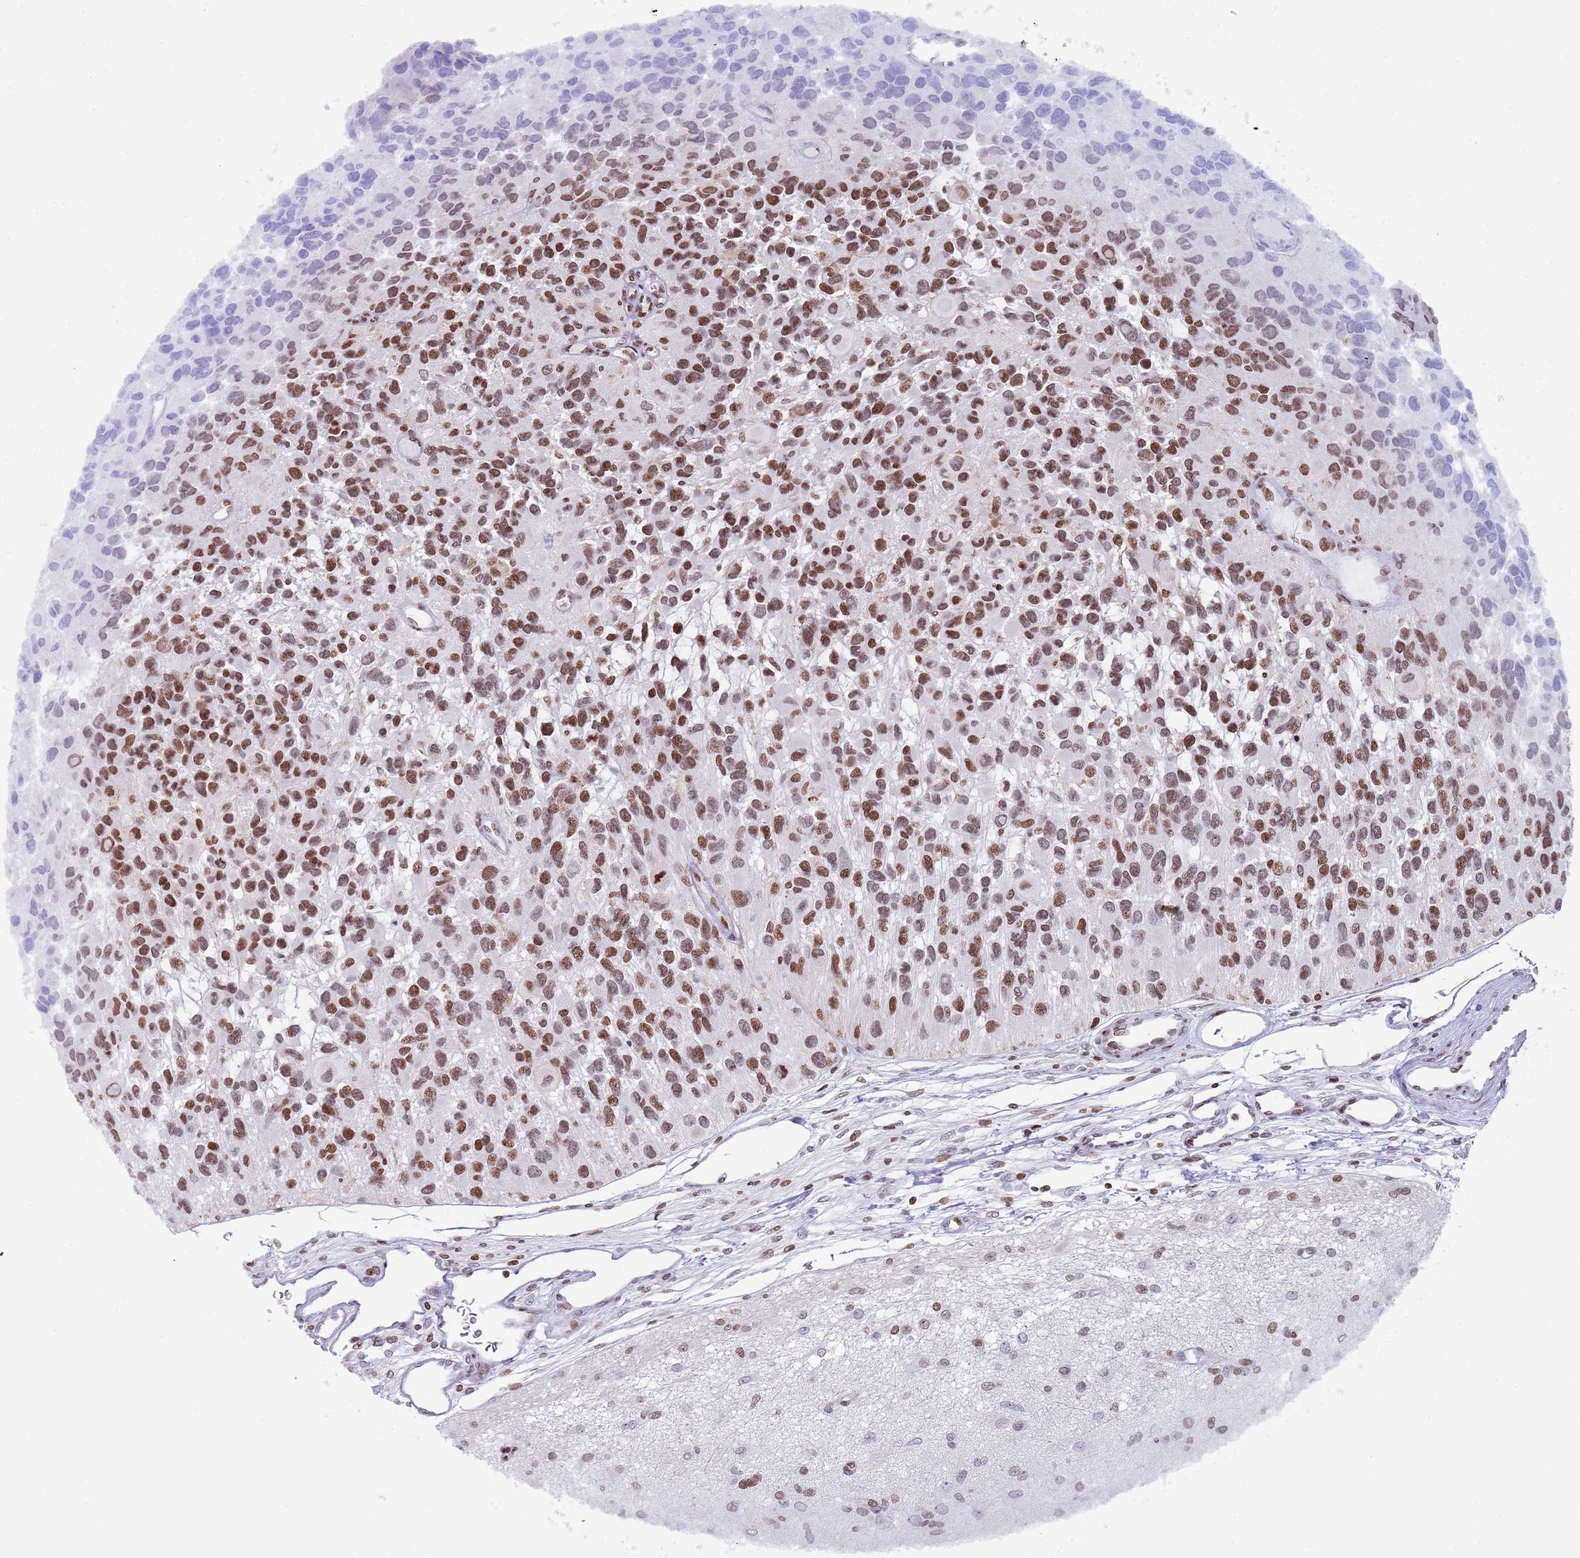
{"staining": {"intensity": "moderate", "quantity": ">75%", "location": "nuclear"}, "tissue": "glioma", "cell_type": "Tumor cells", "image_type": "cancer", "snomed": [{"axis": "morphology", "description": "Glioma, malignant, High grade"}, {"axis": "topography", "description": "Brain"}], "caption": "Immunohistochemistry (IHC) image of malignant glioma (high-grade) stained for a protein (brown), which demonstrates medium levels of moderate nuclear staining in approximately >75% of tumor cells.", "gene": "HDAC8", "patient": {"sex": "male", "age": 77}}